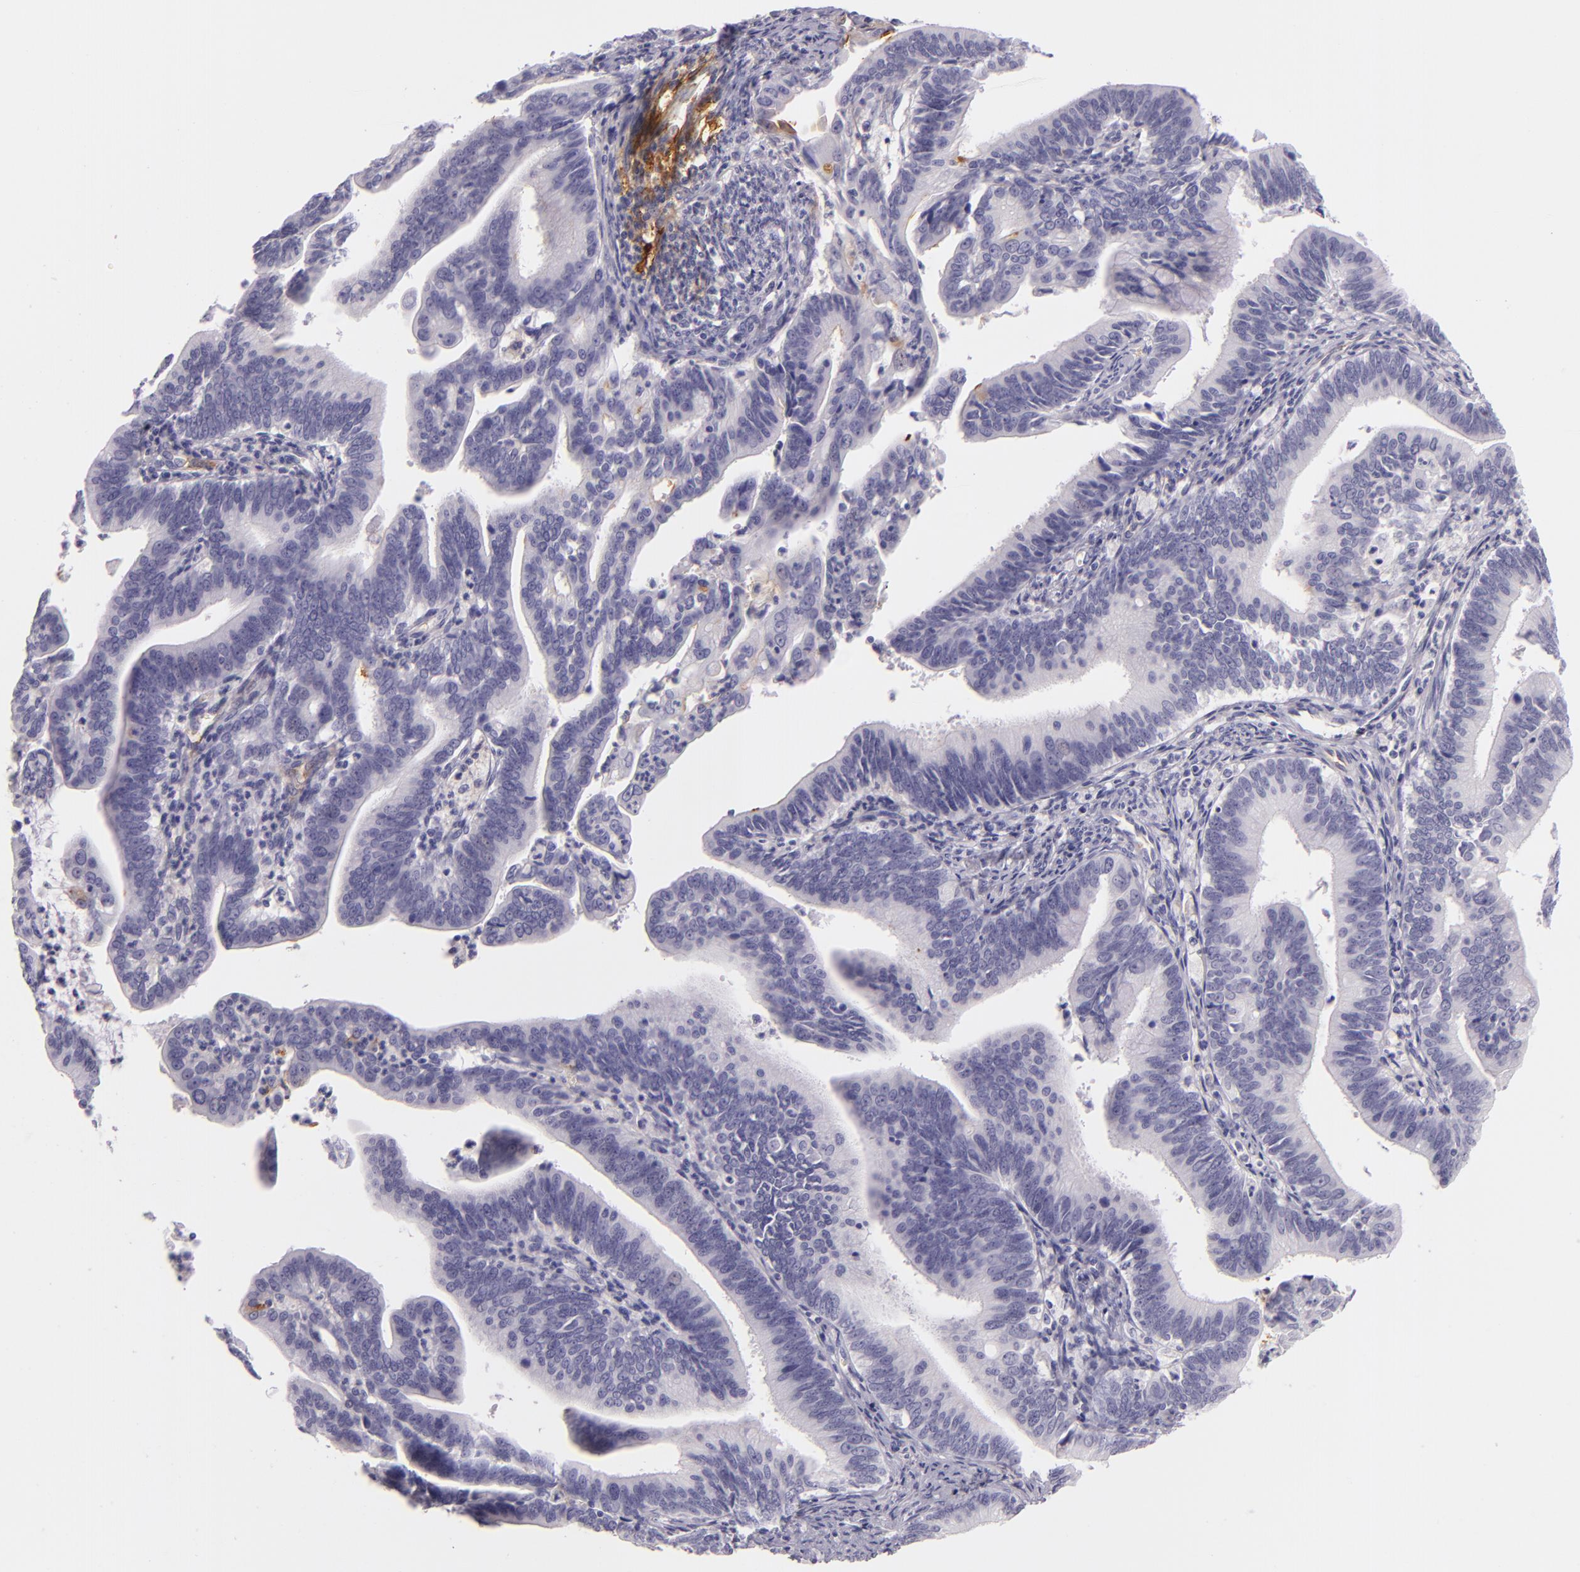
{"staining": {"intensity": "negative", "quantity": "none", "location": "none"}, "tissue": "cervical cancer", "cell_type": "Tumor cells", "image_type": "cancer", "snomed": [{"axis": "morphology", "description": "Adenocarcinoma, NOS"}, {"axis": "topography", "description": "Cervix"}], "caption": "Adenocarcinoma (cervical) stained for a protein using immunohistochemistry (IHC) displays no staining tumor cells.", "gene": "ICAM1", "patient": {"sex": "female", "age": 47}}